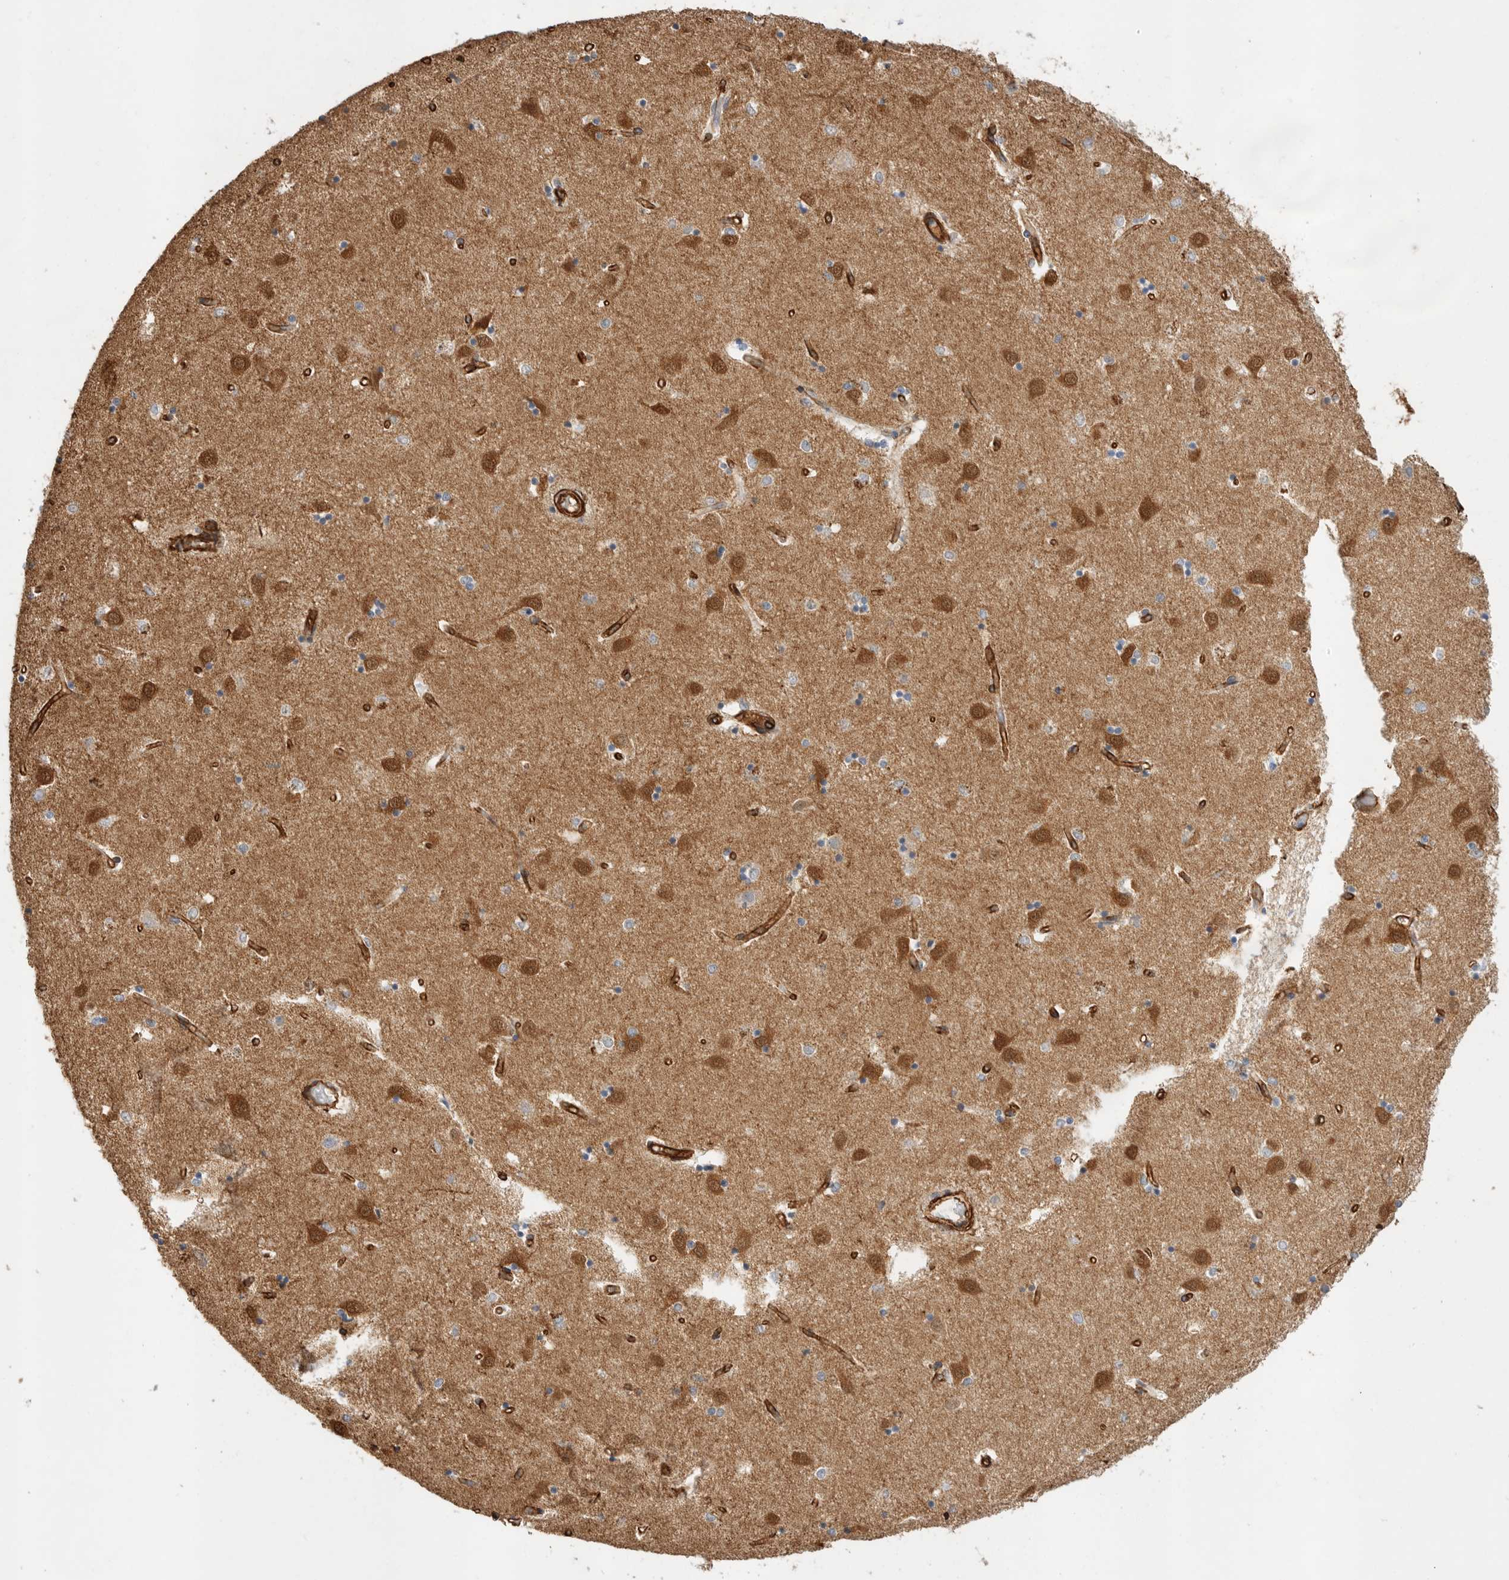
{"staining": {"intensity": "weak", "quantity": "<25%", "location": "cytoplasmic/membranous"}, "tissue": "caudate", "cell_type": "Glial cells", "image_type": "normal", "snomed": [{"axis": "morphology", "description": "Normal tissue, NOS"}, {"axis": "topography", "description": "Lateral ventricle wall"}], "caption": "Immunohistochemistry micrograph of normal caudate stained for a protein (brown), which displays no staining in glial cells. The staining is performed using DAB (3,3'-diaminobenzidine) brown chromogen with nuclei counter-stained in using hematoxylin.", "gene": "JMJD4", "patient": {"sex": "male", "age": 45}}